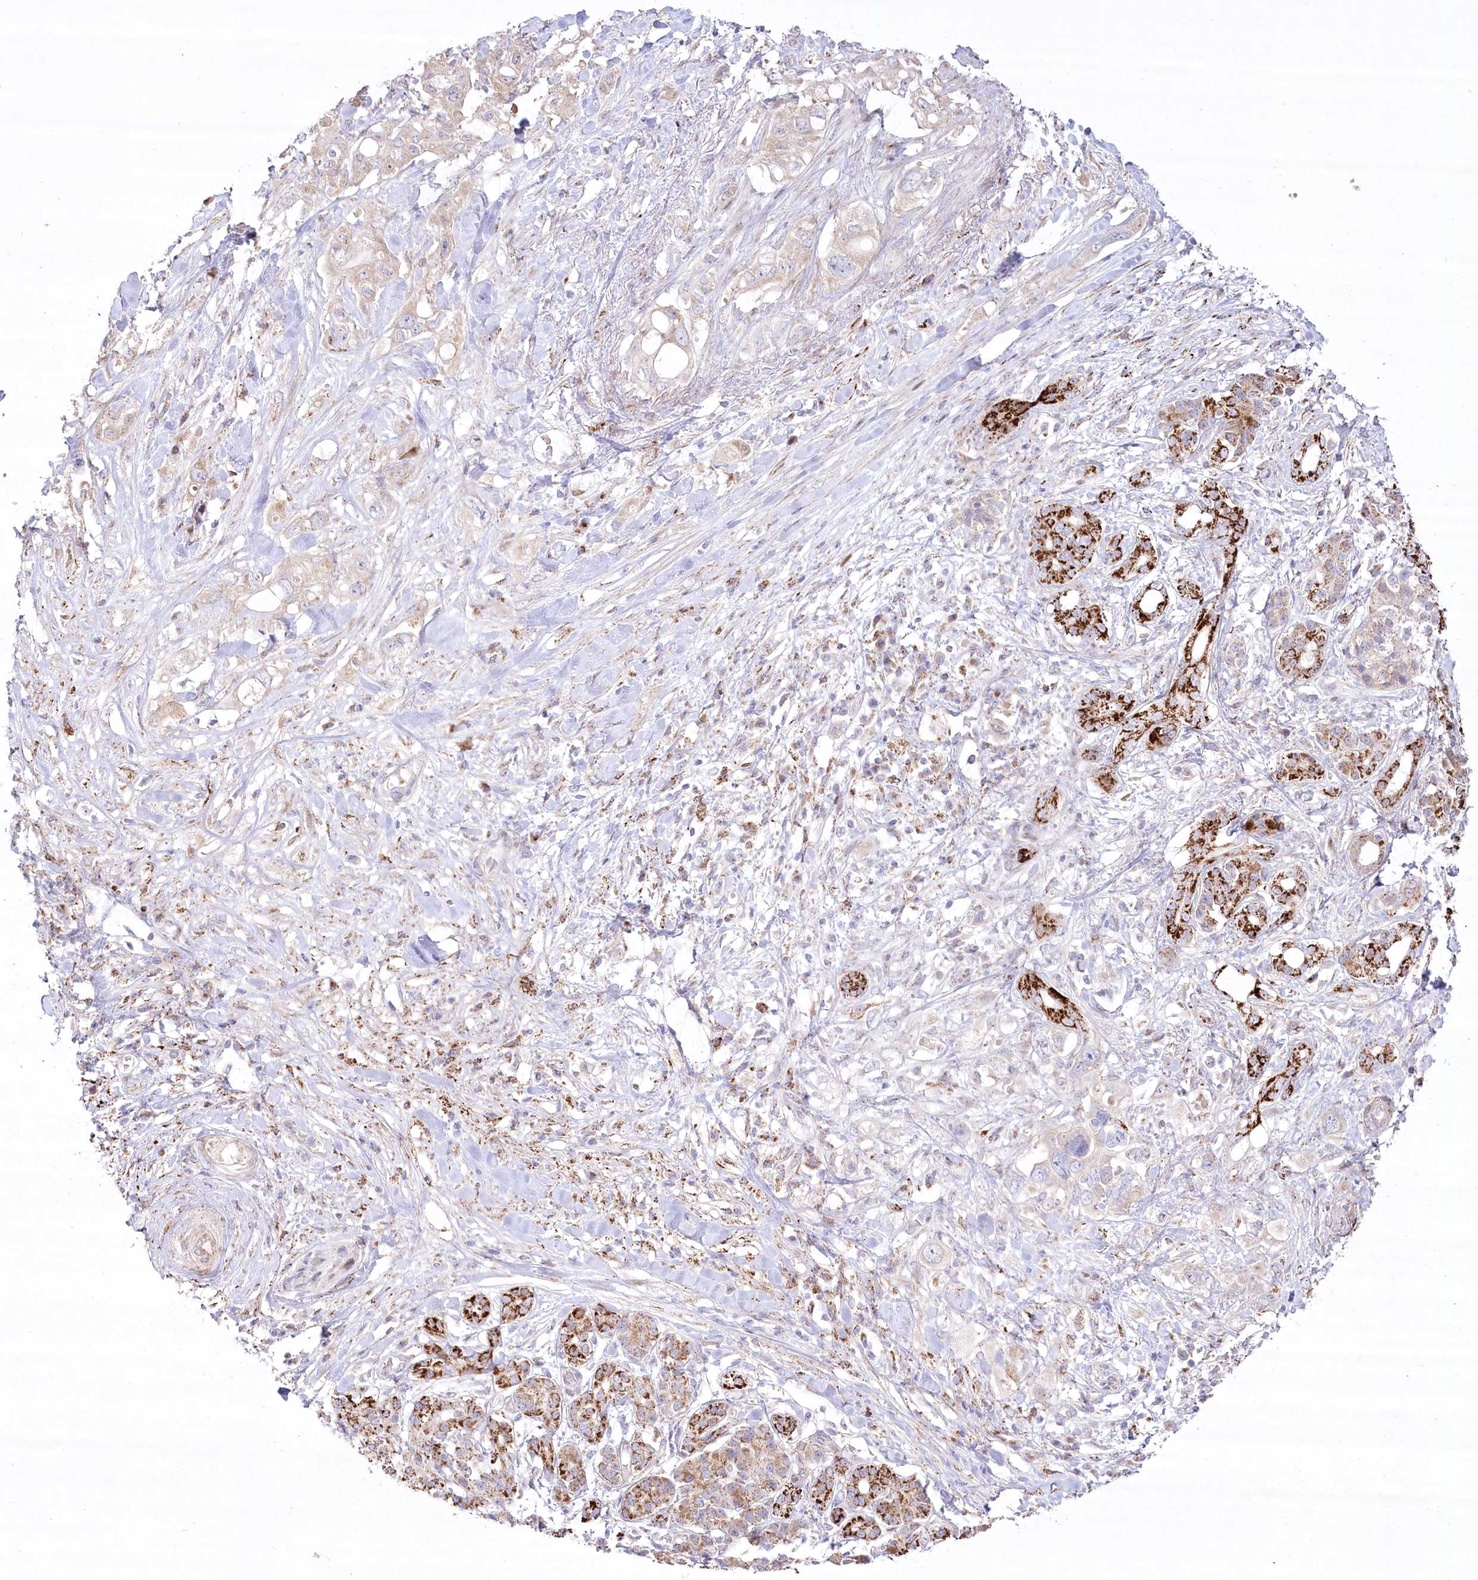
{"staining": {"intensity": "weak", "quantity": "<25%", "location": "cytoplasmic/membranous"}, "tissue": "pancreatic cancer", "cell_type": "Tumor cells", "image_type": "cancer", "snomed": [{"axis": "morphology", "description": "Adenocarcinoma, NOS"}, {"axis": "topography", "description": "Pancreas"}], "caption": "The image shows no staining of tumor cells in adenocarcinoma (pancreatic).", "gene": "CEP164", "patient": {"sex": "female", "age": 56}}